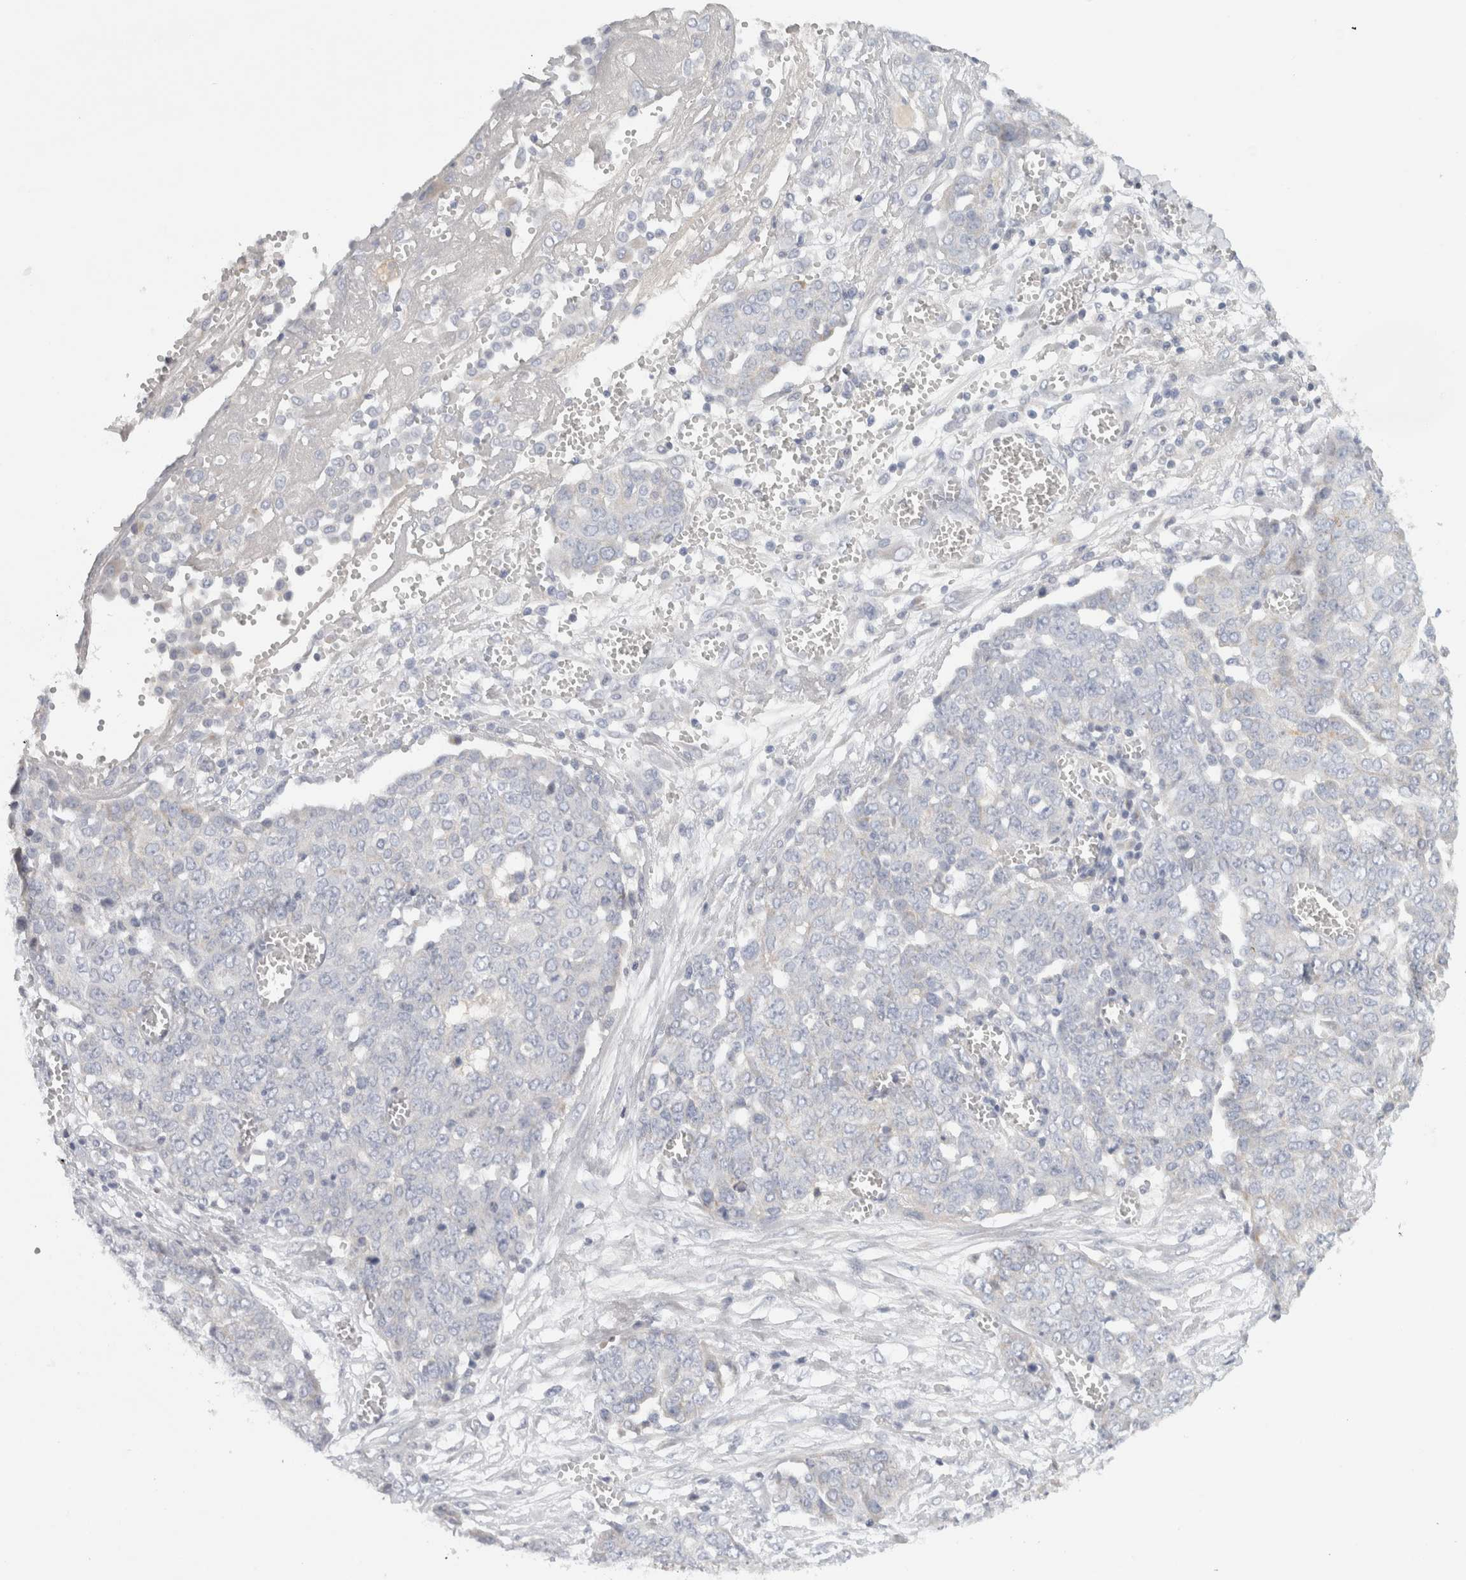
{"staining": {"intensity": "negative", "quantity": "none", "location": "none"}, "tissue": "ovarian cancer", "cell_type": "Tumor cells", "image_type": "cancer", "snomed": [{"axis": "morphology", "description": "Cystadenocarcinoma, serous, NOS"}, {"axis": "topography", "description": "Soft tissue"}, {"axis": "topography", "description": "Ovary"}], "caption": "Human serous cystadenocarcinoma (ovarian) stained for a protein using immunohistochemistry demonstrates no staining in tumor cells.", "gene": "STK31", "patient": {"sex": "female", "age": 57}}